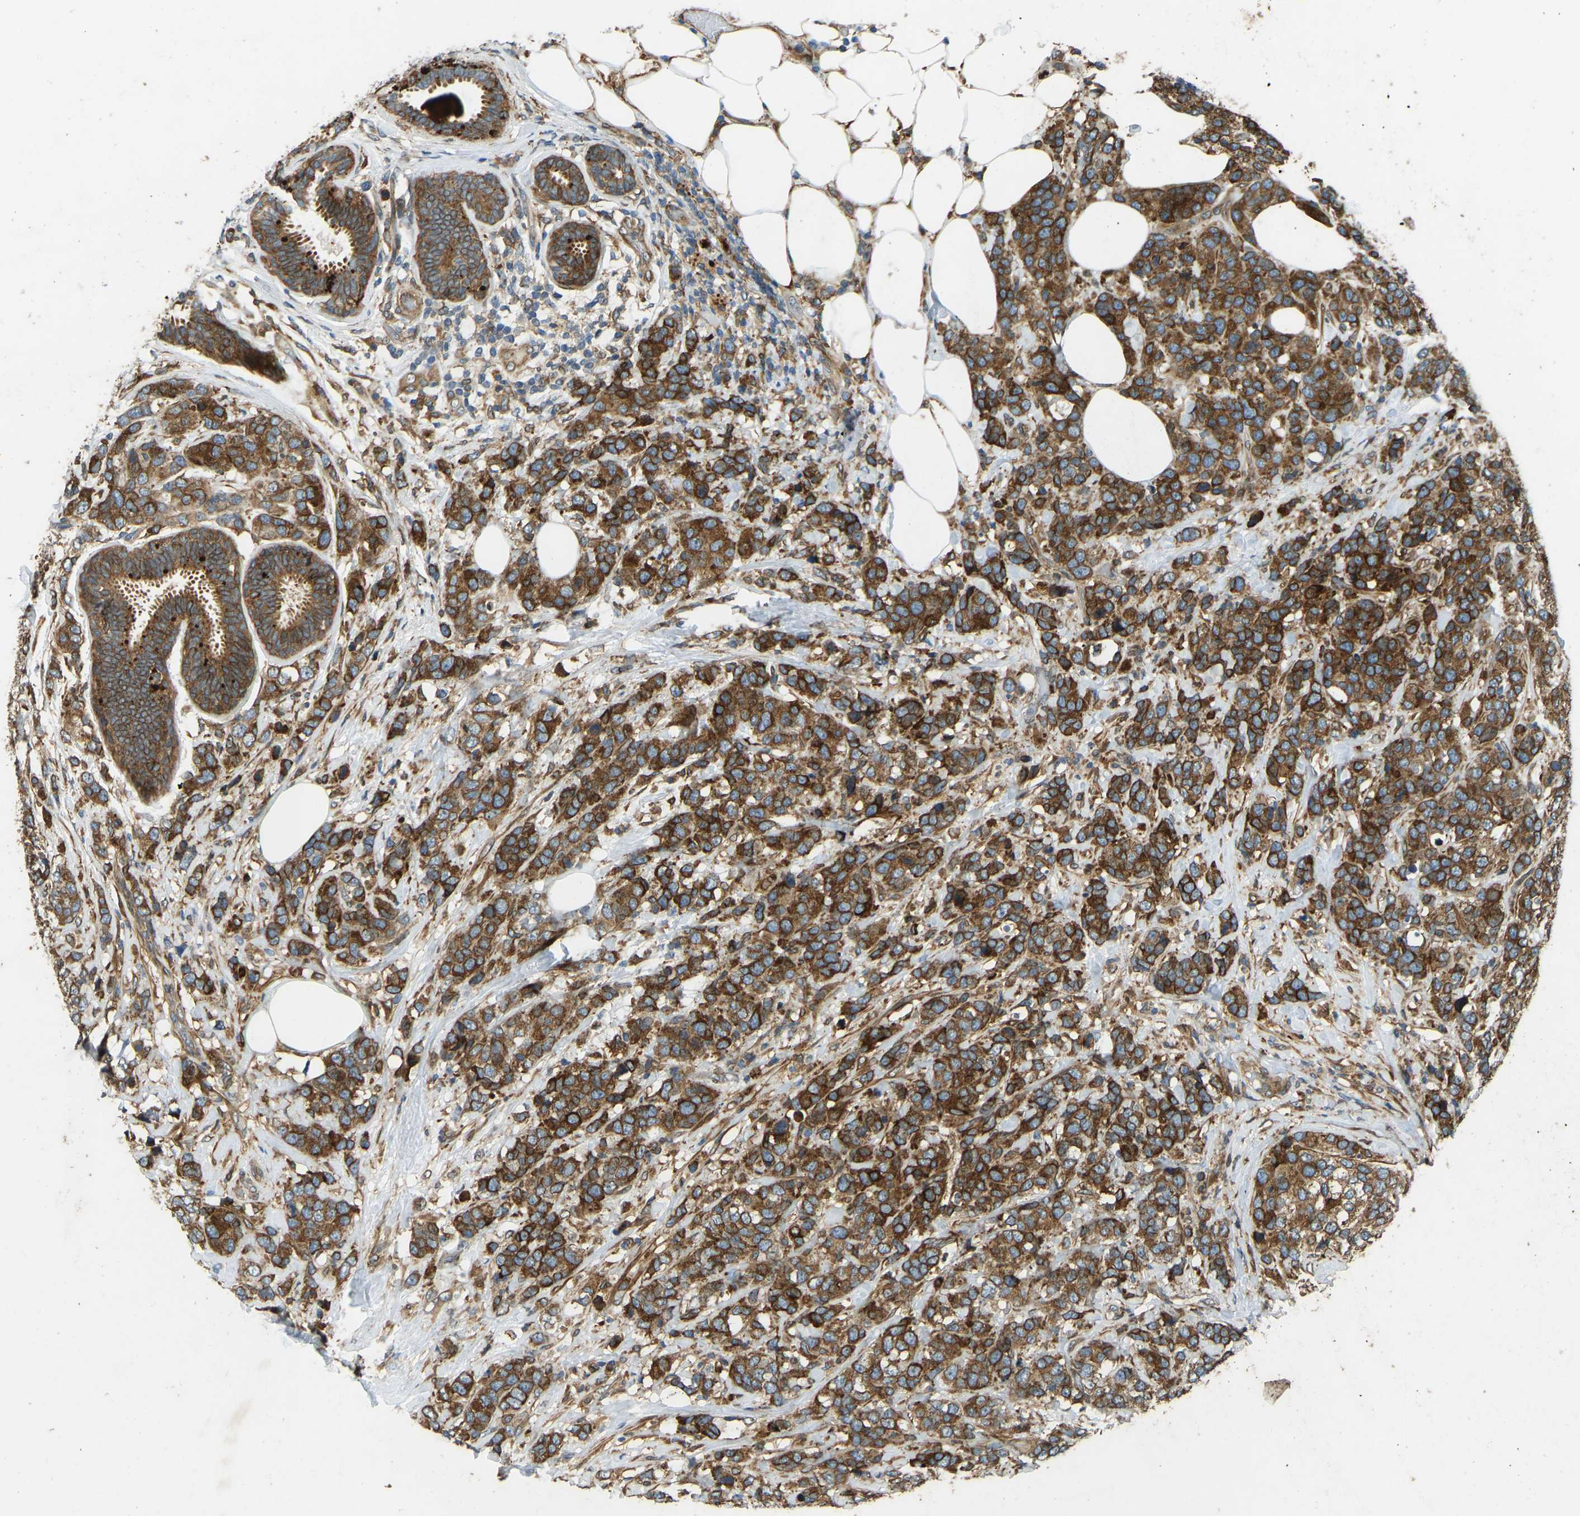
{"staining": {"intensity": "strong", "quantity": ">75%", "location": "cytoplasmic/membranous"}, "tissue": "breast cancer", "cell_type": "Tumor cells", "image_type": "cancer", "snomed": [{"axis": "morphology", "description": "Lobular carcinoma"}, {"axis": "topography", "description": "Breast"}], "caption": "This histopathology image exhibits immunohistochemistry staining of human breast cancer, with high strong cytoplasmic/membranous positivity in about >75% of tumor cells.", "gene": "OS9", "patient": {"sex": "female", "age": 59}}